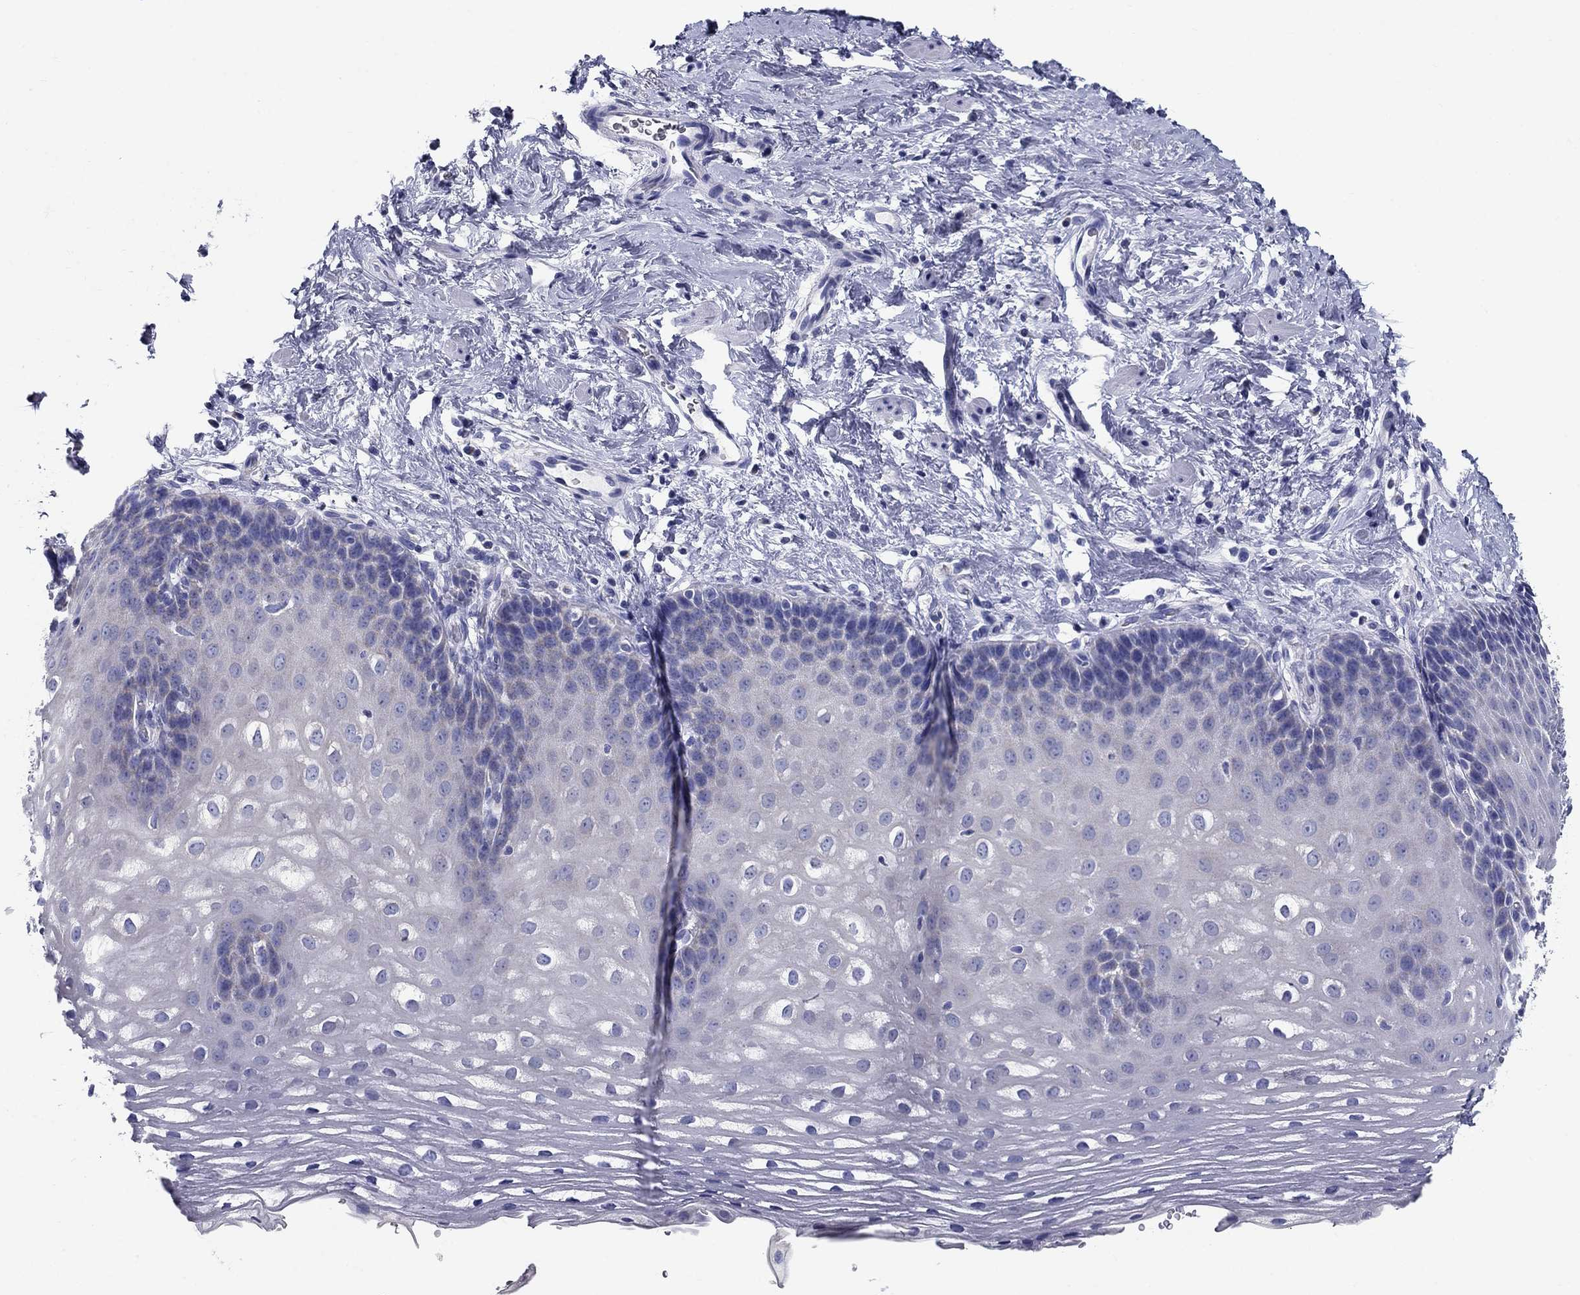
{"staining": {"intensity": "negative", "quantity": "none", "location": "none"}, "tissue": "esophagus", "cell_type": "Squamous epithelial cells", "image_type": "normal", "snomed": [{"axis": "morphology", "description": "Normal tissue, NOS"}, {"axis": "topography", "description": "Esophagus"}], "caption": "This is an IHC photomicrograph of benign esophagus. There is no expression in squamous epithelial cells.", "gene": "UPB1", "patient": {"sex": "male", "age": 64}}